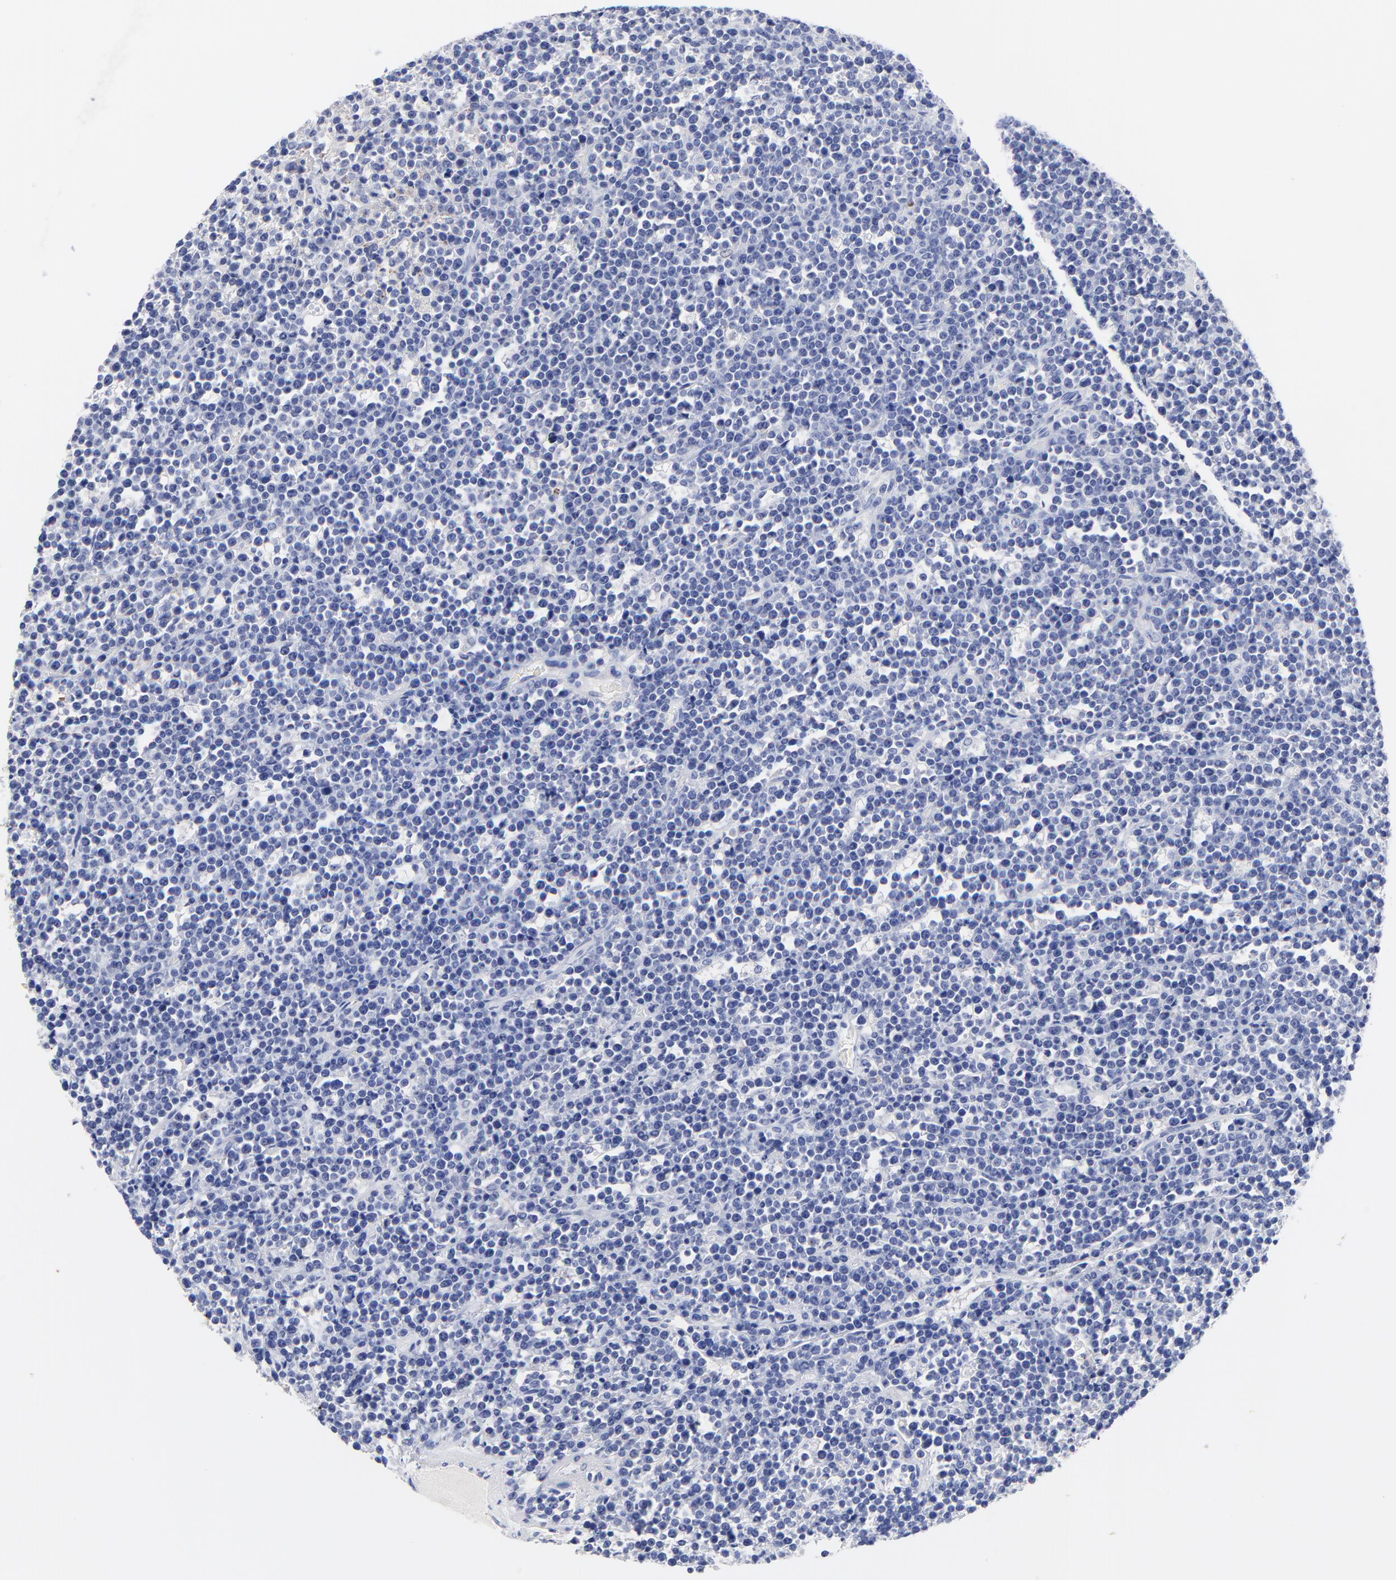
{"staining": {"intensity": "negative", "quantity": "none", "location": "none"}, "tissue": "lymphoma", "cell_type": "Tumor cells", "image_type": "cancer", "snomed": [{"axis": "morphology", "description": "Malignant lymphoma, non-Hodgkin's type, High grade"}, {"axis": "topography", "description": "Ovary"}], "caption": "There is no significant positivity in tumor cells of lymphoma. Brightfield microscopy of IHC stained with DAB (brown) and hematoxylin (blue), captured at high magnification.", "gene": "FBXO10", "patient": {"sex": "female", "age": 56}}